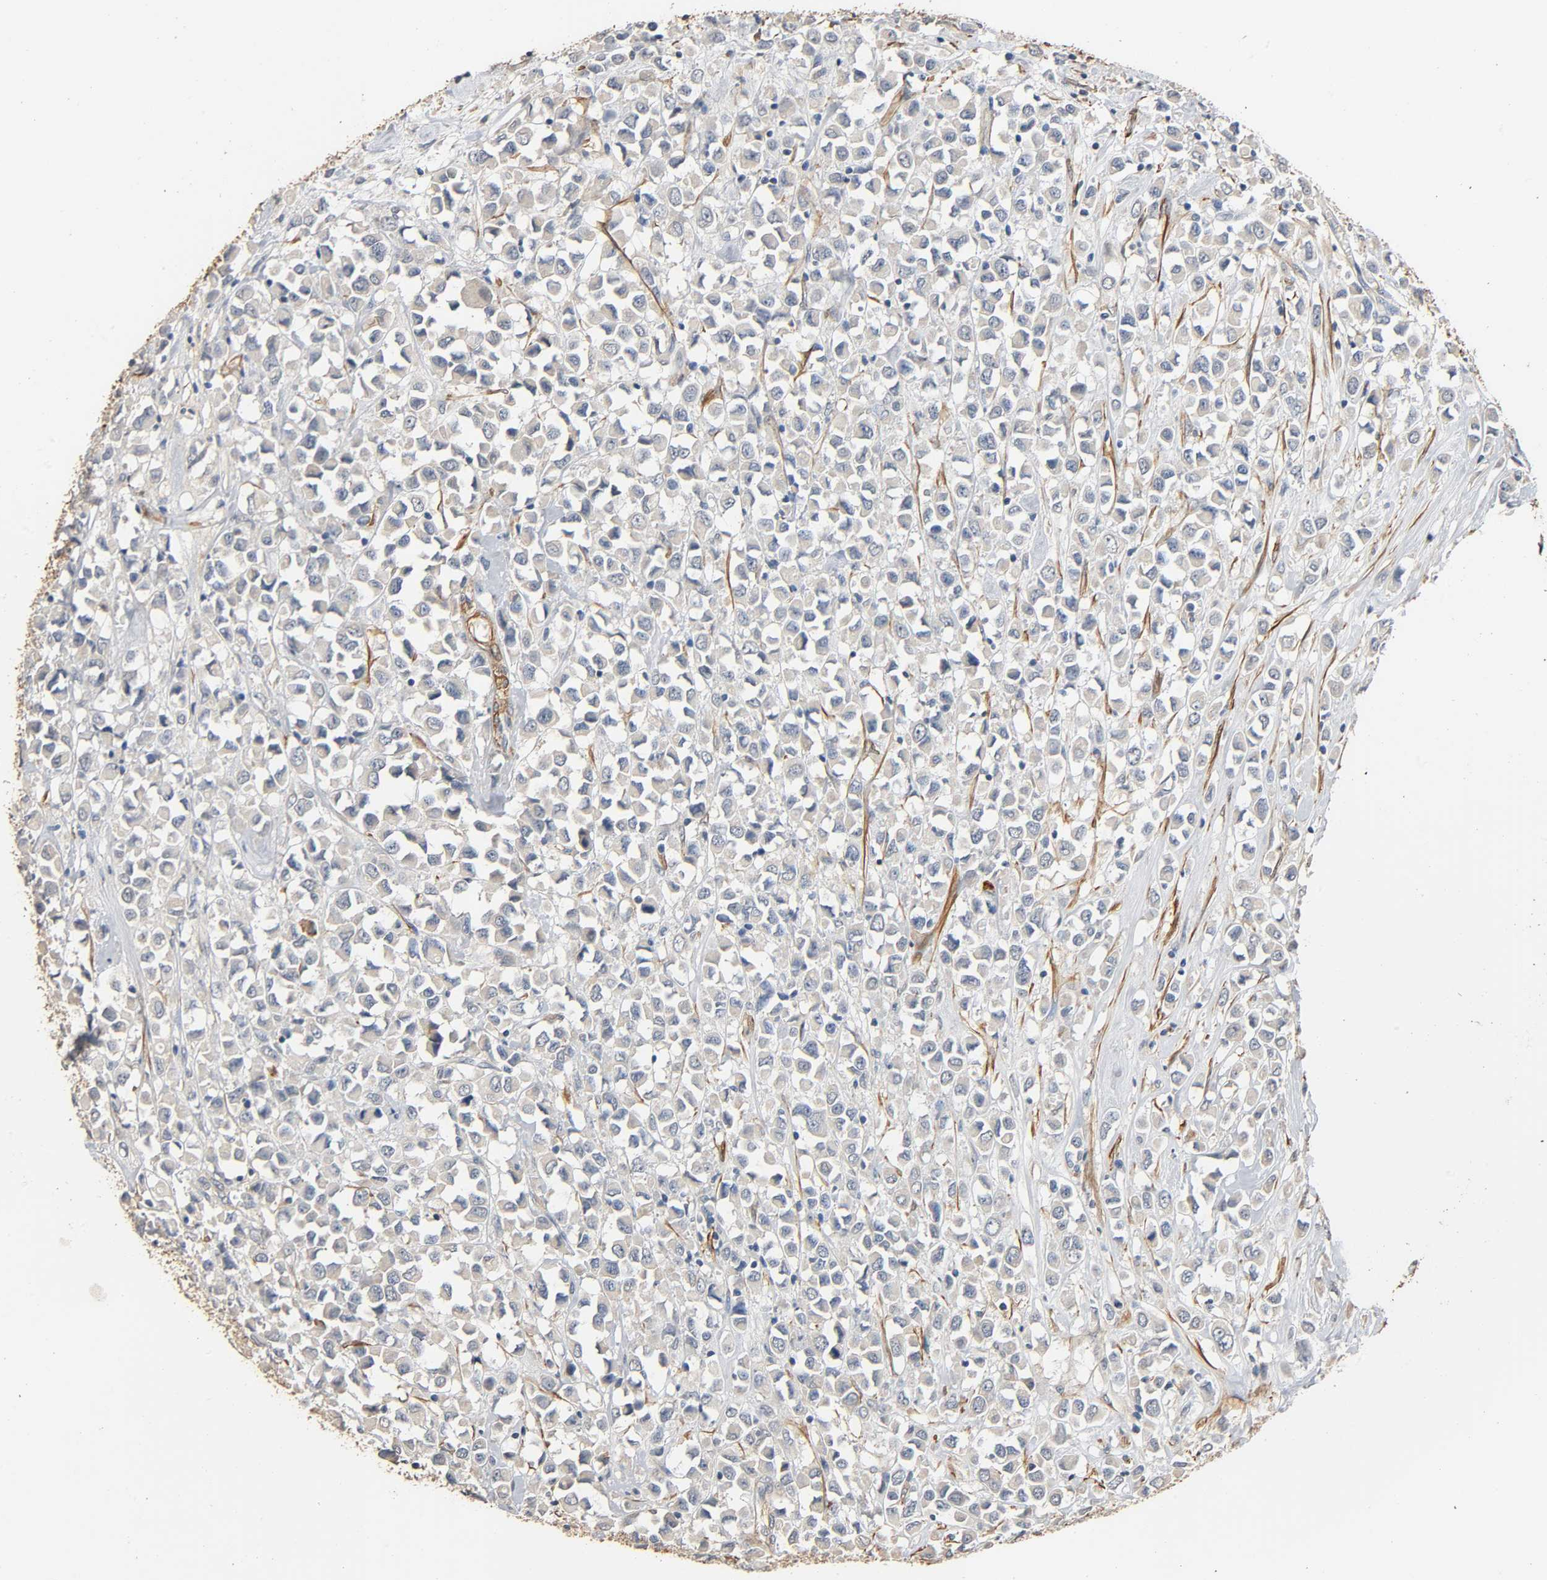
{"staining": {"intensity": "weak", "quantity": ">75%", "location": "cytoplasmic/membranous"}, "tissue": "breast cancer", "cell_type": "Tumor cells", "image_type": "cancer", "snomed": [{"axis": "morphology", "description": "Duct carcinoma"}, {"axis": "topography", "description": "Breast"}], "caption": "This is a histology image of immunohistochemistry staining of breast infiltrating ductal carcinoma, which shows weak staining in the cytoplasmic/membranous of tumor cells.", "gene": "GSTA3", "patient": {"sex": "female", "age": 61}}